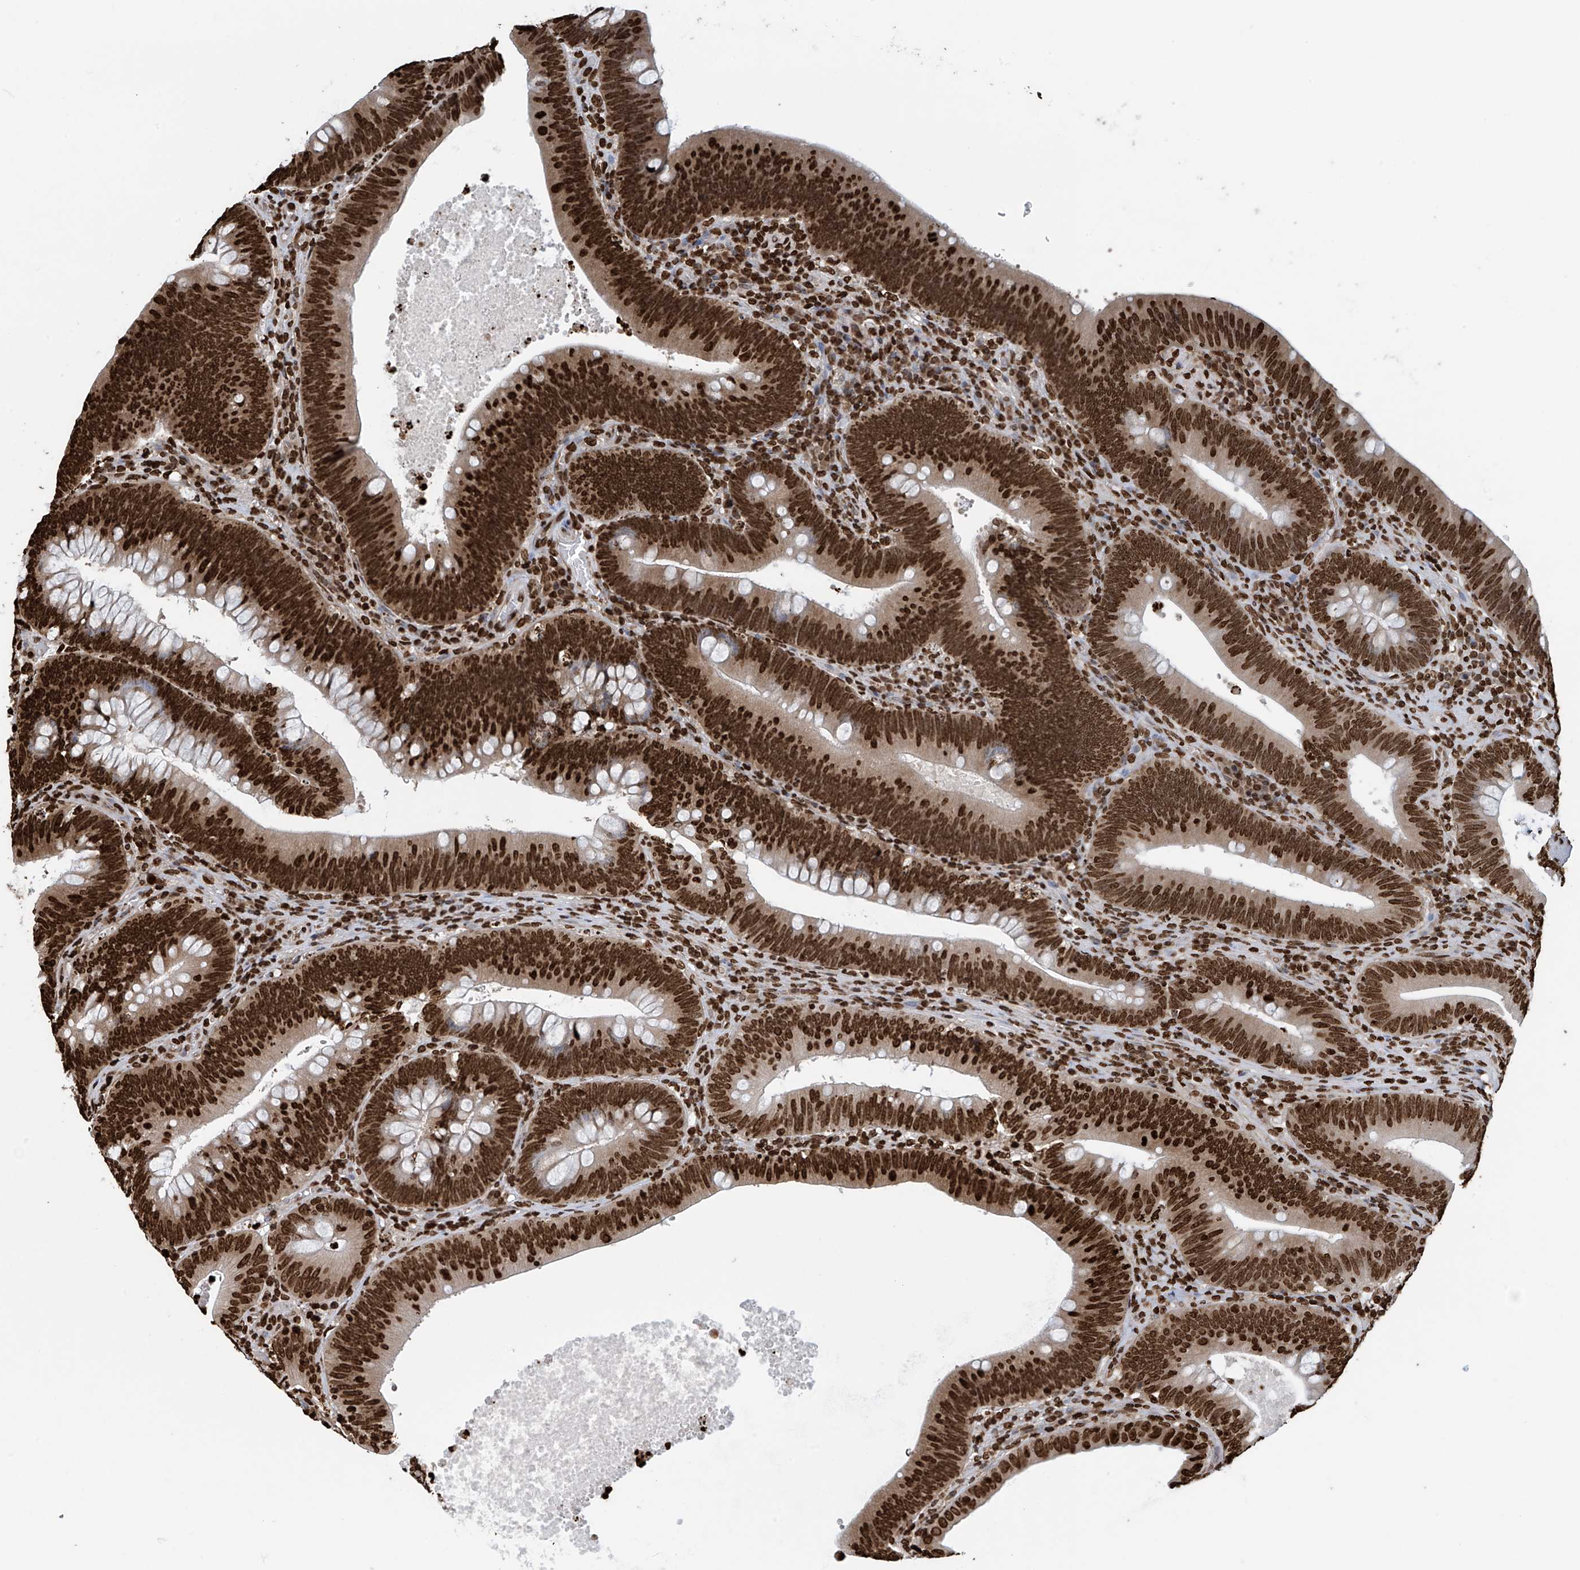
{"staining": {"intensity": "strong", "quantity": ">75%", "location": "nuclear"}, "tissue": "colorectal cancer", "cell_type": "Tumor cells", "image_type": "cancer", "snomed": [{"axis": "morphology", "description": "Normal tissue, NOS"}, {"axis": "topography", "description": "Colon"}], "caption": "Immunohistochemistry (IHC) of colorectal cancer displays high levels of strong nuclear expression in approximately >75% of tumor cells. The protein is stained brown, and the nuclei are stained in blue (DAB (3,3'-diaminobenzidine) IHC with brightfield microscopy, high magnification).", "gene": "DPPA2", "patient": {"sex": "female", "age": 82}}